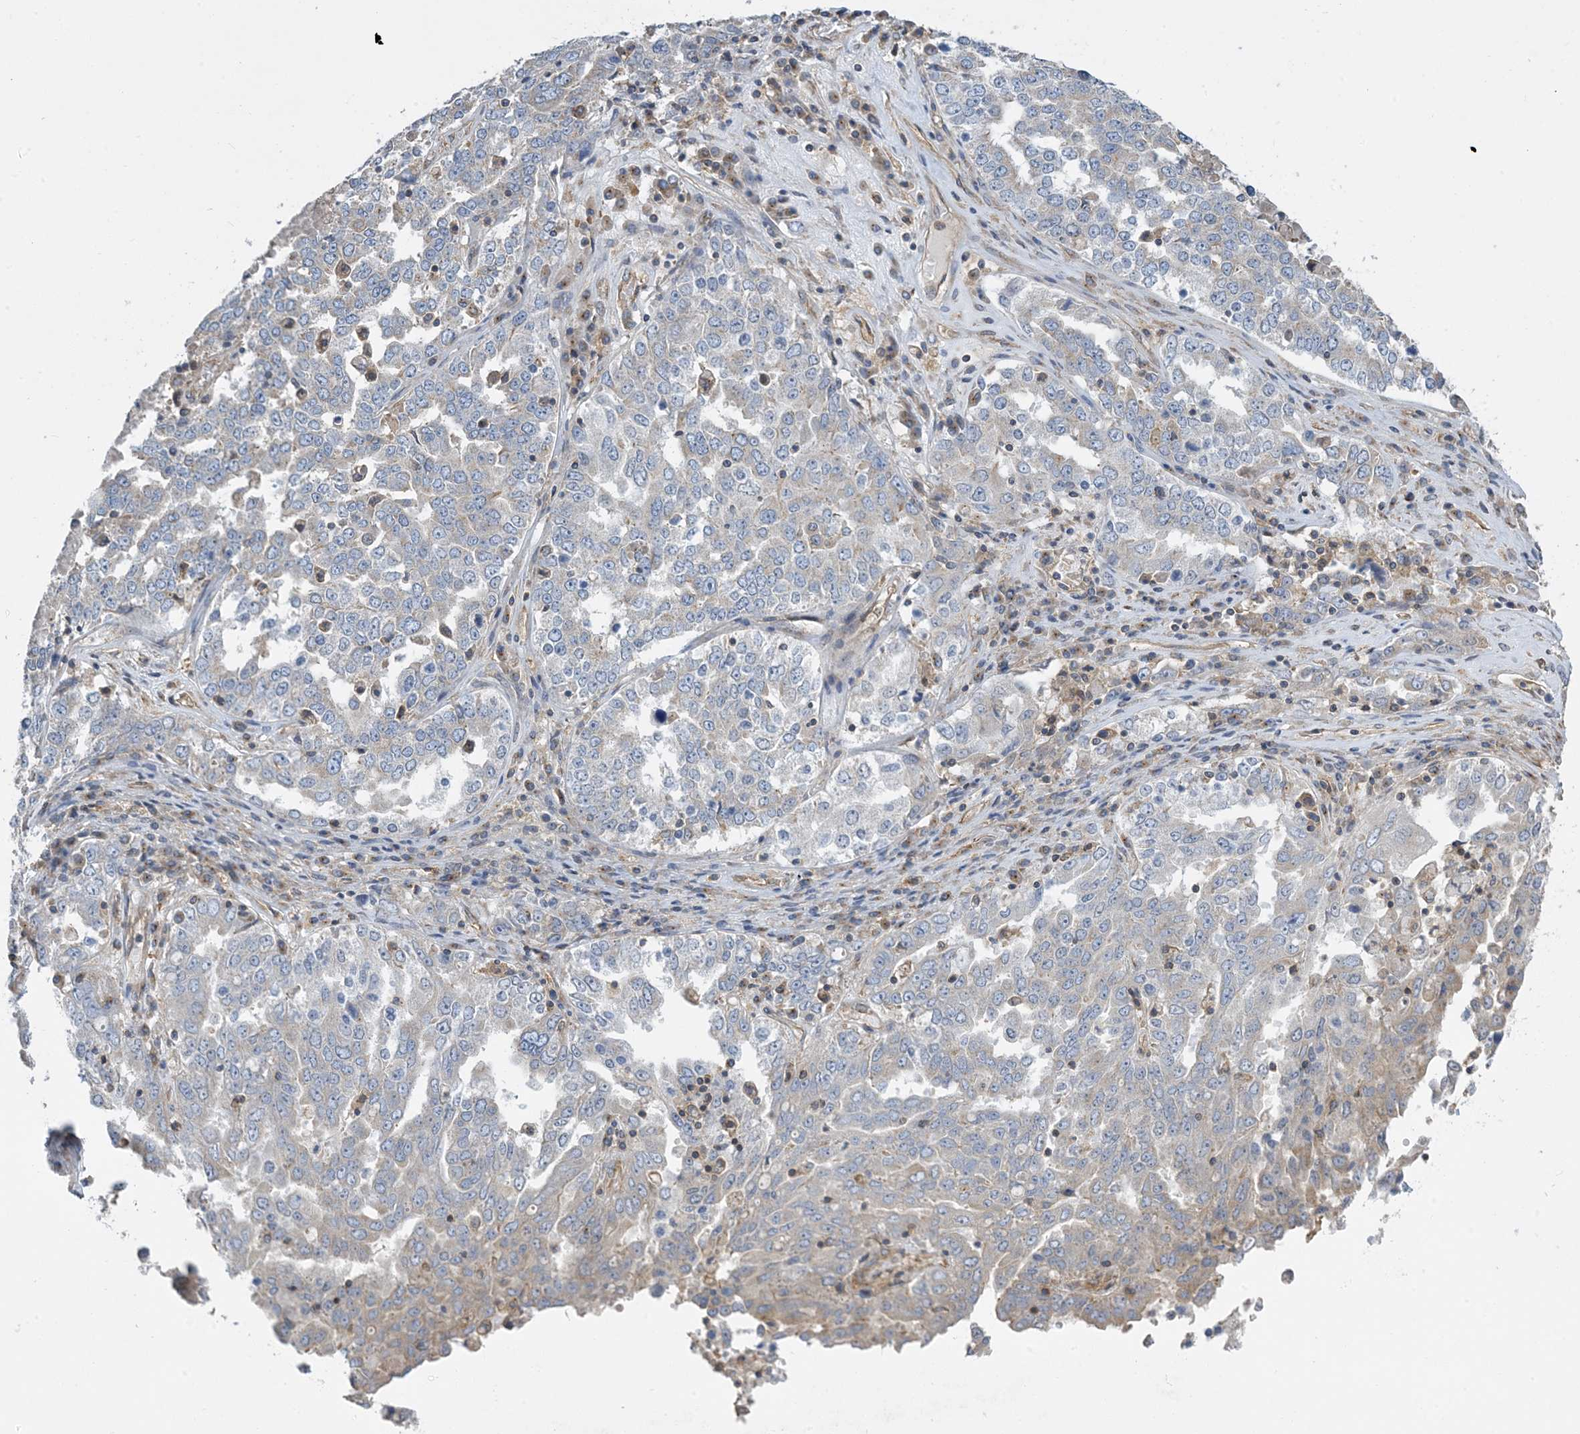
{"staining": {"intensity": "weak", "quantity": "<25%", "location": "cytoplasmic/membranous"}, "tissue": "ovarian cancer", "cell_type": "Tumor cells", "image_type": "cancer", "snomed": [{"axis": "morphology", "description": "Carcinoma, endometroid"}, {"axis": "topography", "description": "Ovary"}], "caption": "Tumor cells are negative for protein expression in human endometroid carcinoma (ovarian).", "gene": "SIDT1", "patient": {"sex": "female", "age": 62}}